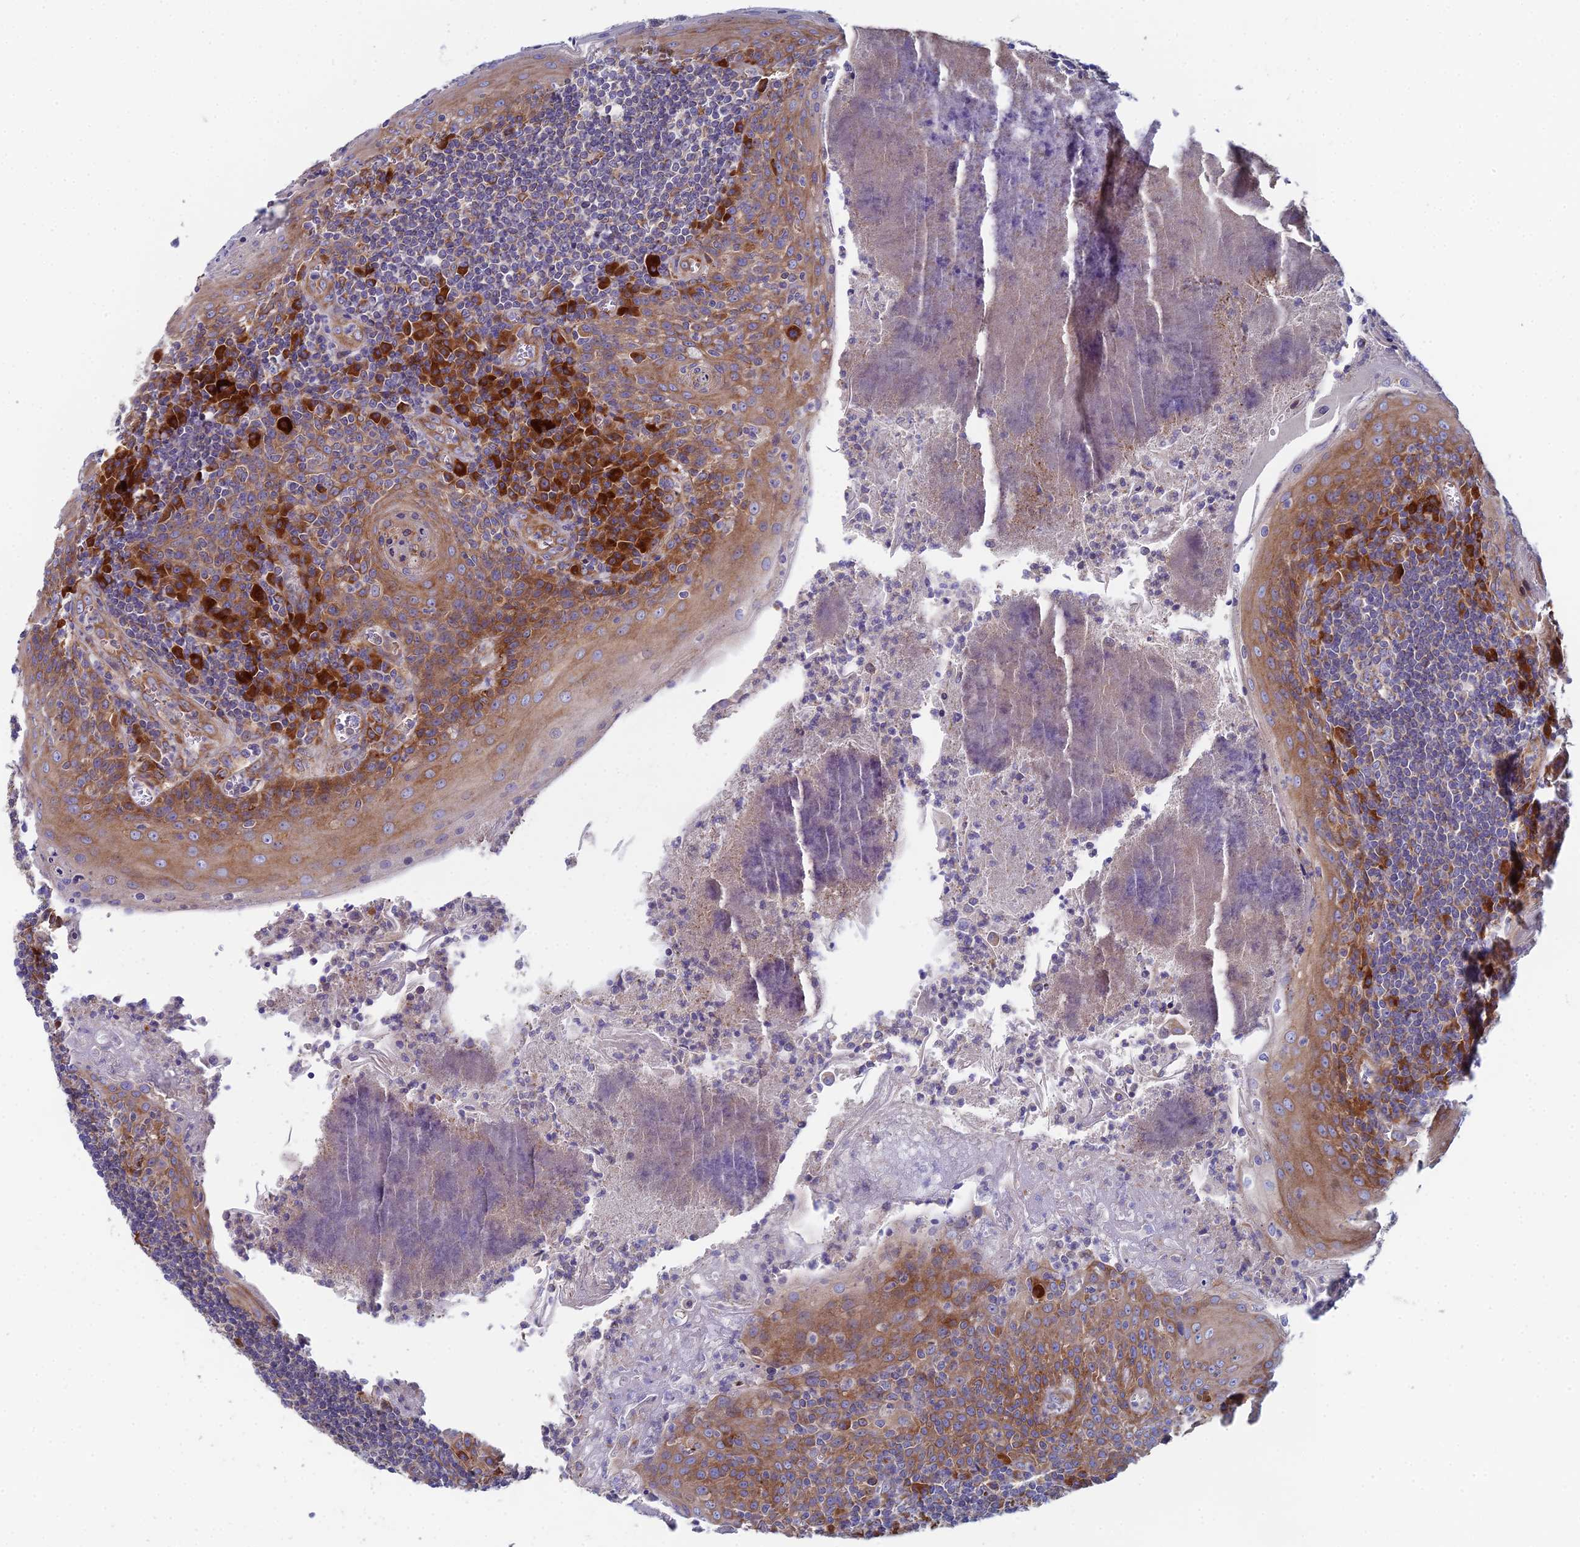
{"staining": {"intensity": "moderate", "quantity": "<25%", "location": "cytoplasmic/membranous"}, "tissue": "tonsil", "cell_type": "Germinal center cells", "image_type": "normal", "snomed": [{"axis": "morphology", "description": "Normal tissue, NOS"}, {"axis": "topography", "description": "Tonsil"}], "caption": "Immunohistochemistry (DAB (3,3'-diaminobenzidine)) staining of benign human tonsil demonstrates moderate cytoplasmic/membranous protein expression in approximately <25% of germinal center cells. (DAB (3,3'-diaminobenzidine) IHC, brown staining for protein, blue staining for nuclei).", "gene": "CLCN3", "patient": {"sex": "male", "age": 27}}